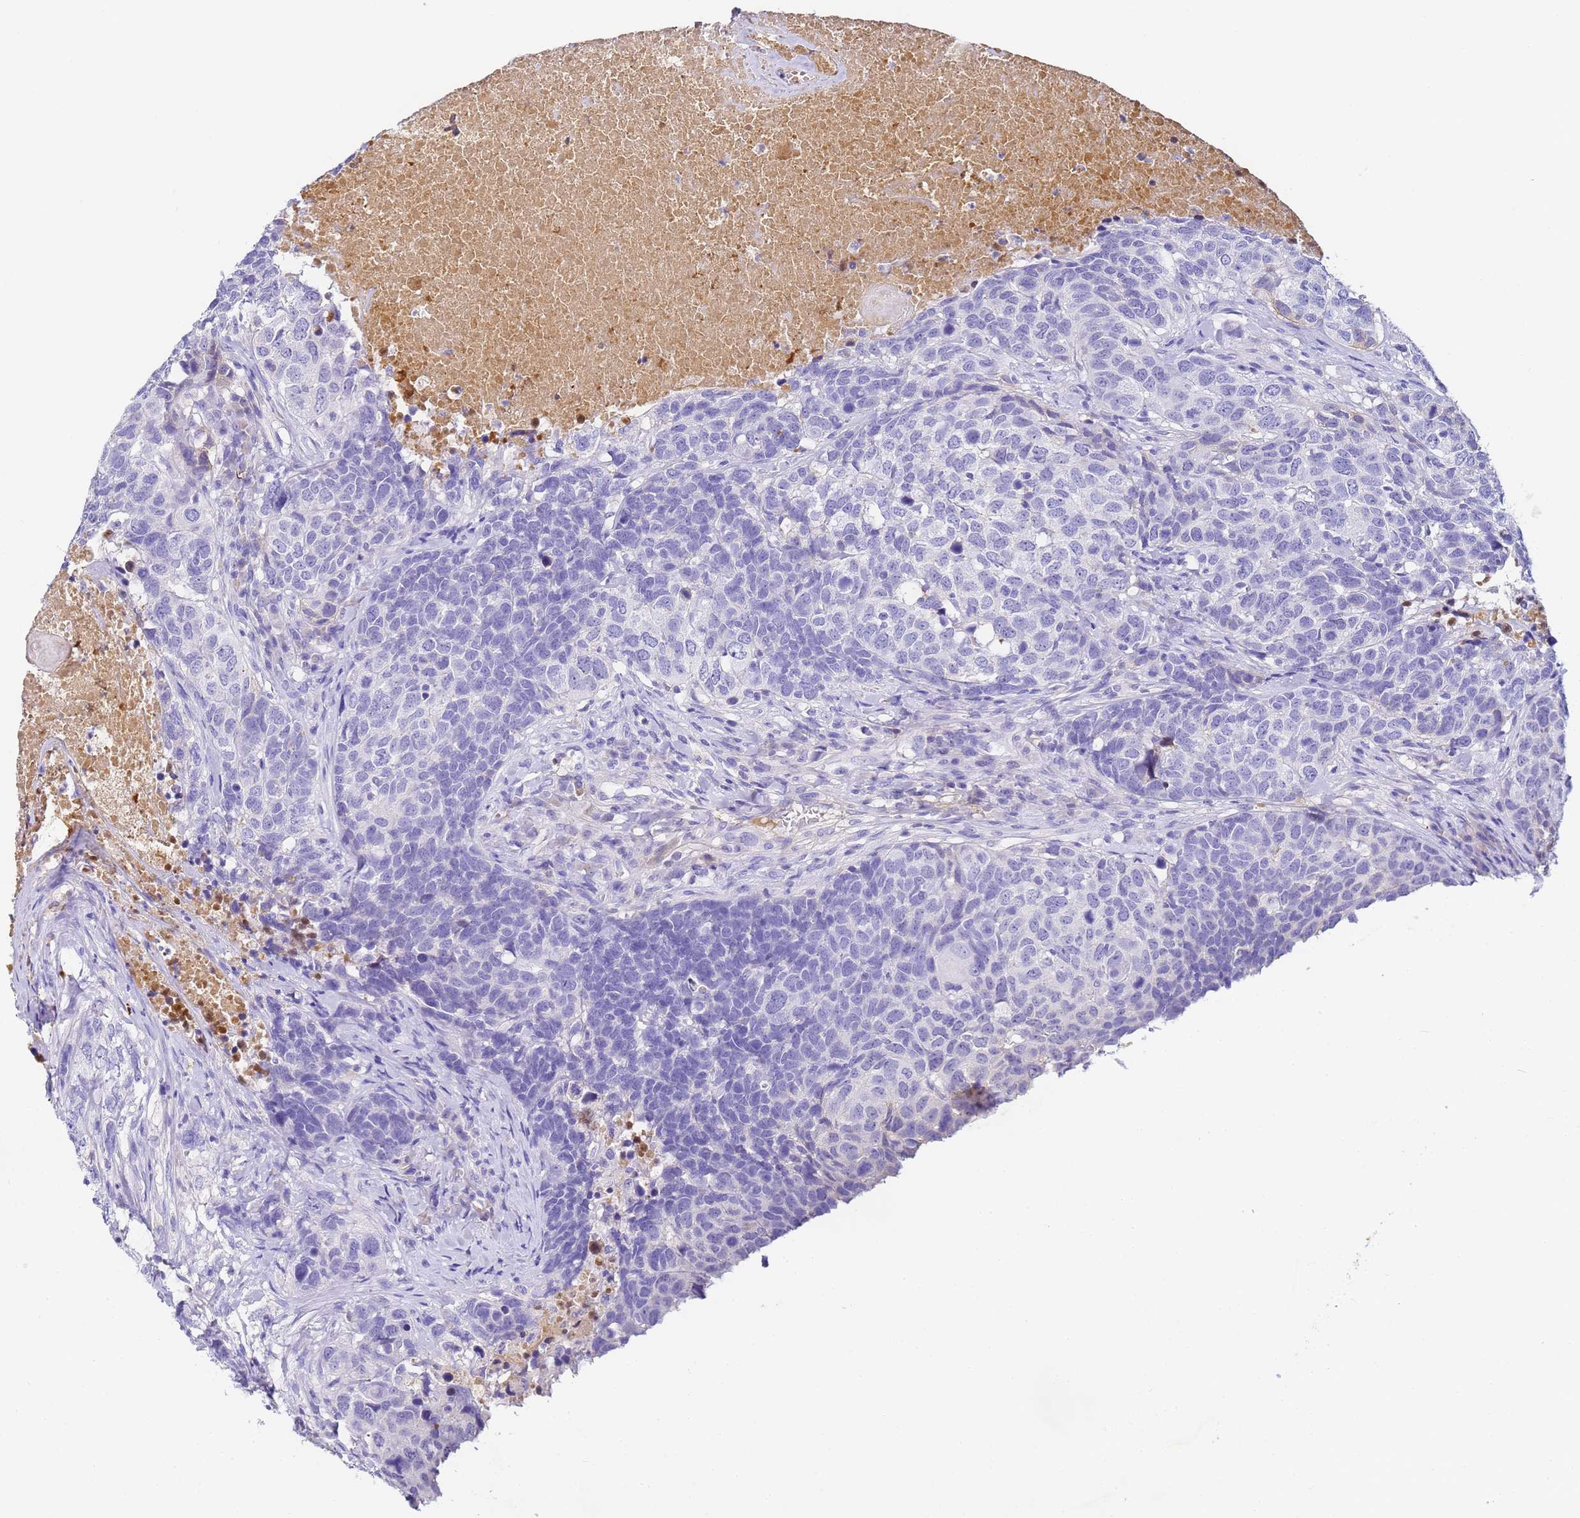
{"staining": {"intensity": "negative", "quantity": "none", "location": "none"}, "tissue": "head and neck cancer", "cell_type": "Tumor cells", "image_type": "cancer", "snomed": [{"axis": "morphology", "description": "Squamous cell carcinoma, NOS"}, {"axis": "topography", "description": "Head-Neck"}], "caption": "Tumor cells are negative for brown protein staining in head and neck cancer.", "gene": "CFHR2", "patient": {"sex": "male", "age": 66}}